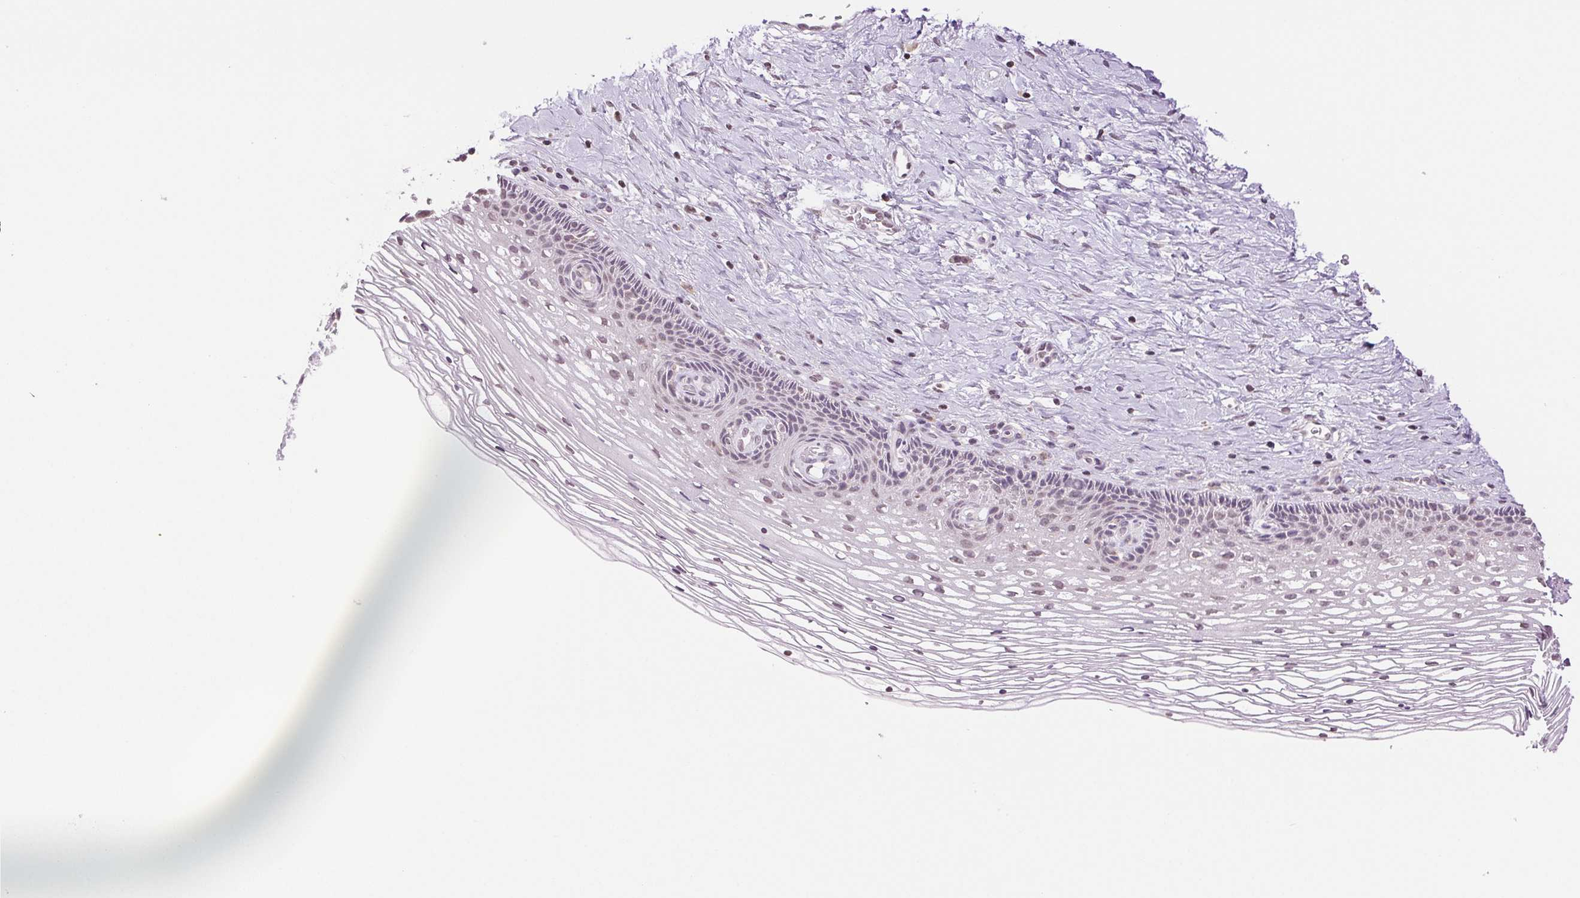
{"staining": {"intensity": "weak", "quantity": "<25%", "location": "nuclear"}, "tissue": "cervix", "cell_type": "Glandular cells", "image_type": "normal", "snomed": [{"axis": "morphology", "description": "Normal tissue, NOS"}, {"axis": "topography", "description": "Cervix"}], "caption": "The histopathology image reveals no significant staining in glandular cells of cervix.", "gene": "TNNT3", "patient": {"sex": "female", "age": 34}}